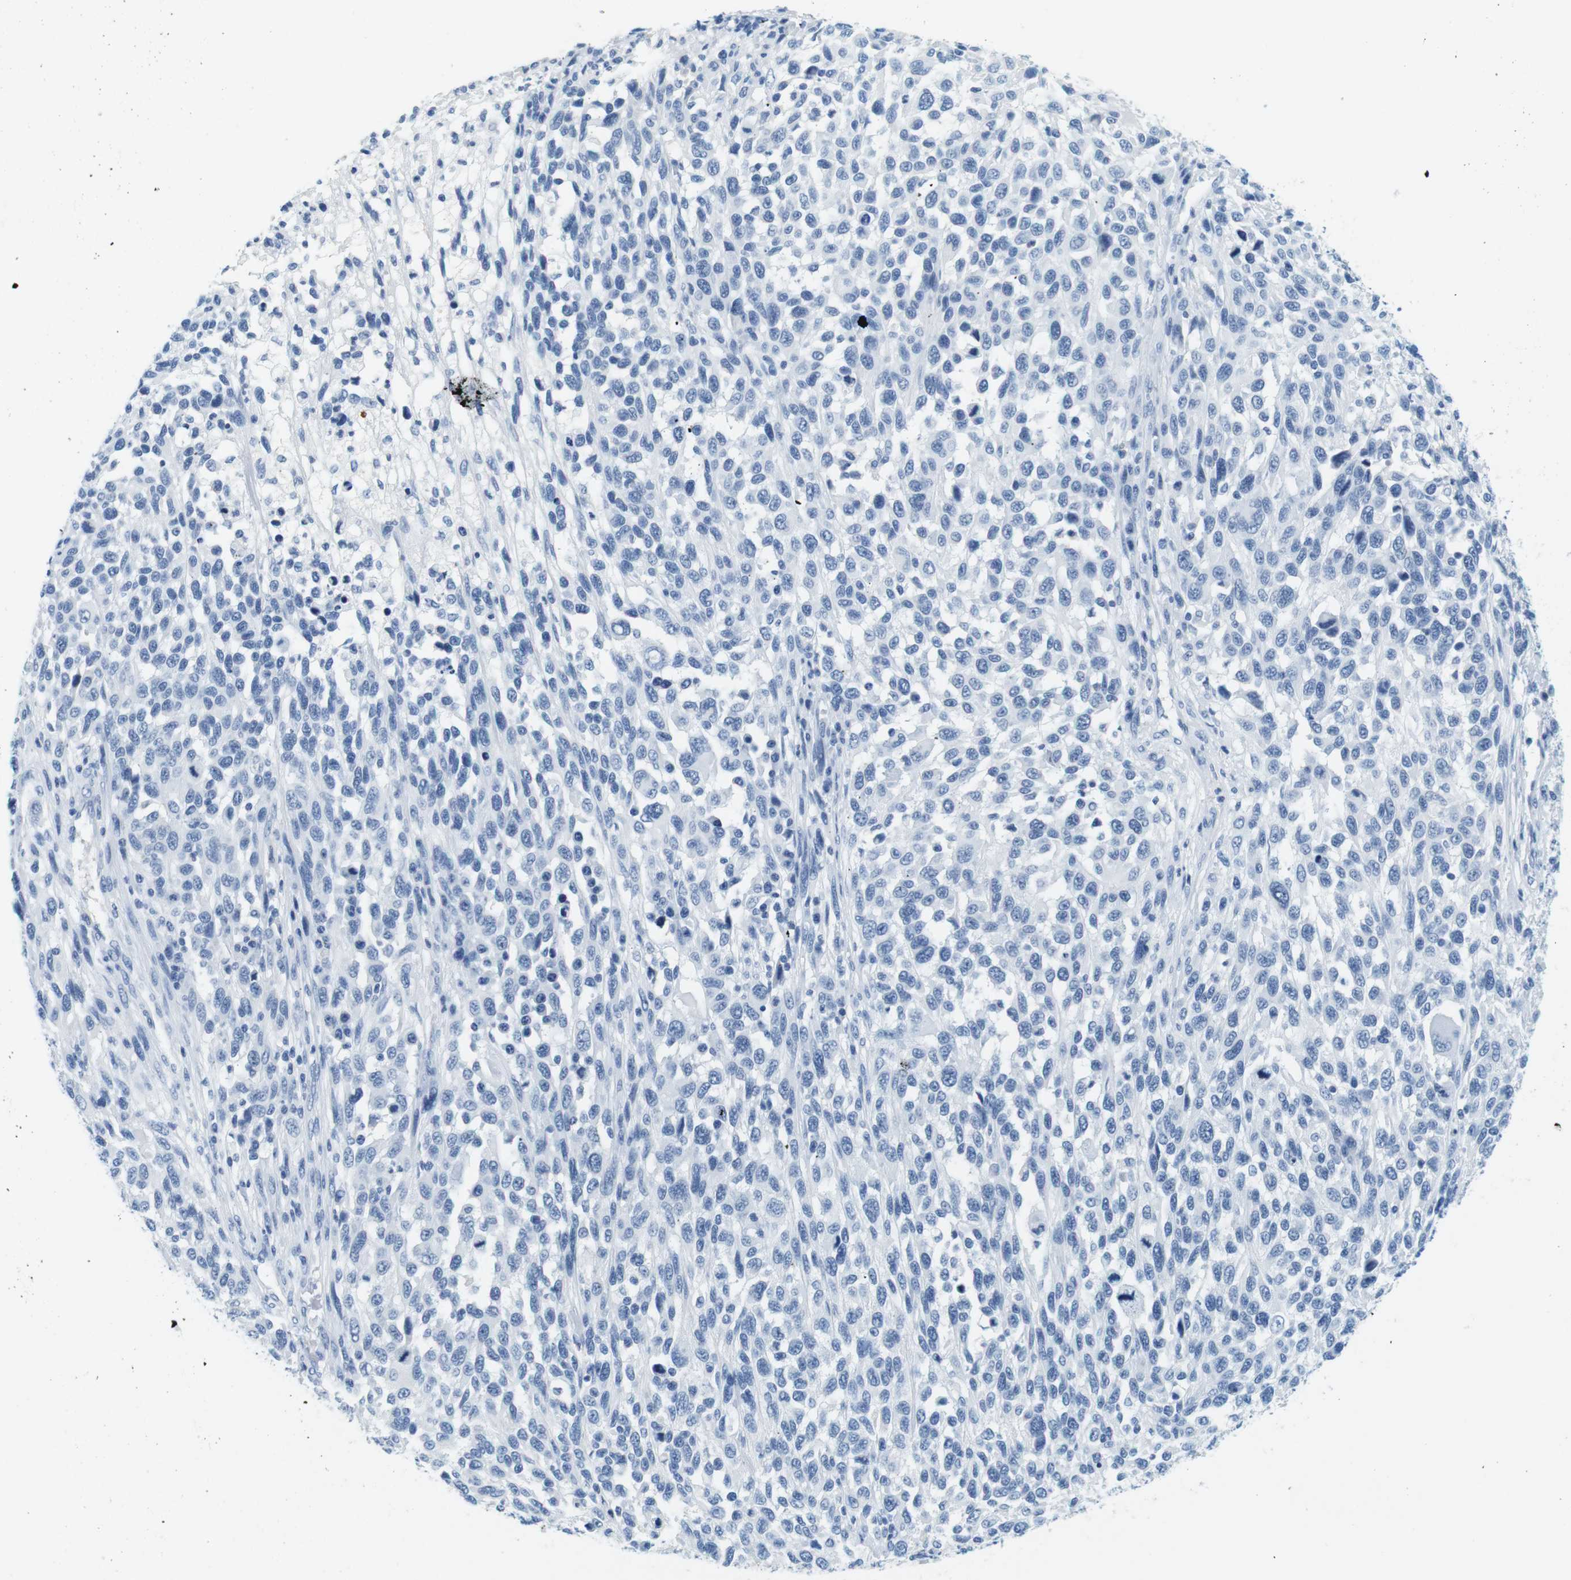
{"staining": {"intensity": "negative", "quantity": "none", "location": "none"}, "tissue": "melanoma", "cell_type": "Tumor cells", "image_type": "cancer", "snomed": [{"axis": "morphology", "description": "Malignant melanoma, Metastatic site"}, {"axis": "topography", "description": "Lymph node"}], "caption": "IHC histopathology image of neoplastic tissue: melanoma stained with DAB (3,3'-diaminobenzidine) displays no significant protein staining in tumor cells.", "gene": "CYP2C9", "patient": {"sex": "male", "age": 61}}